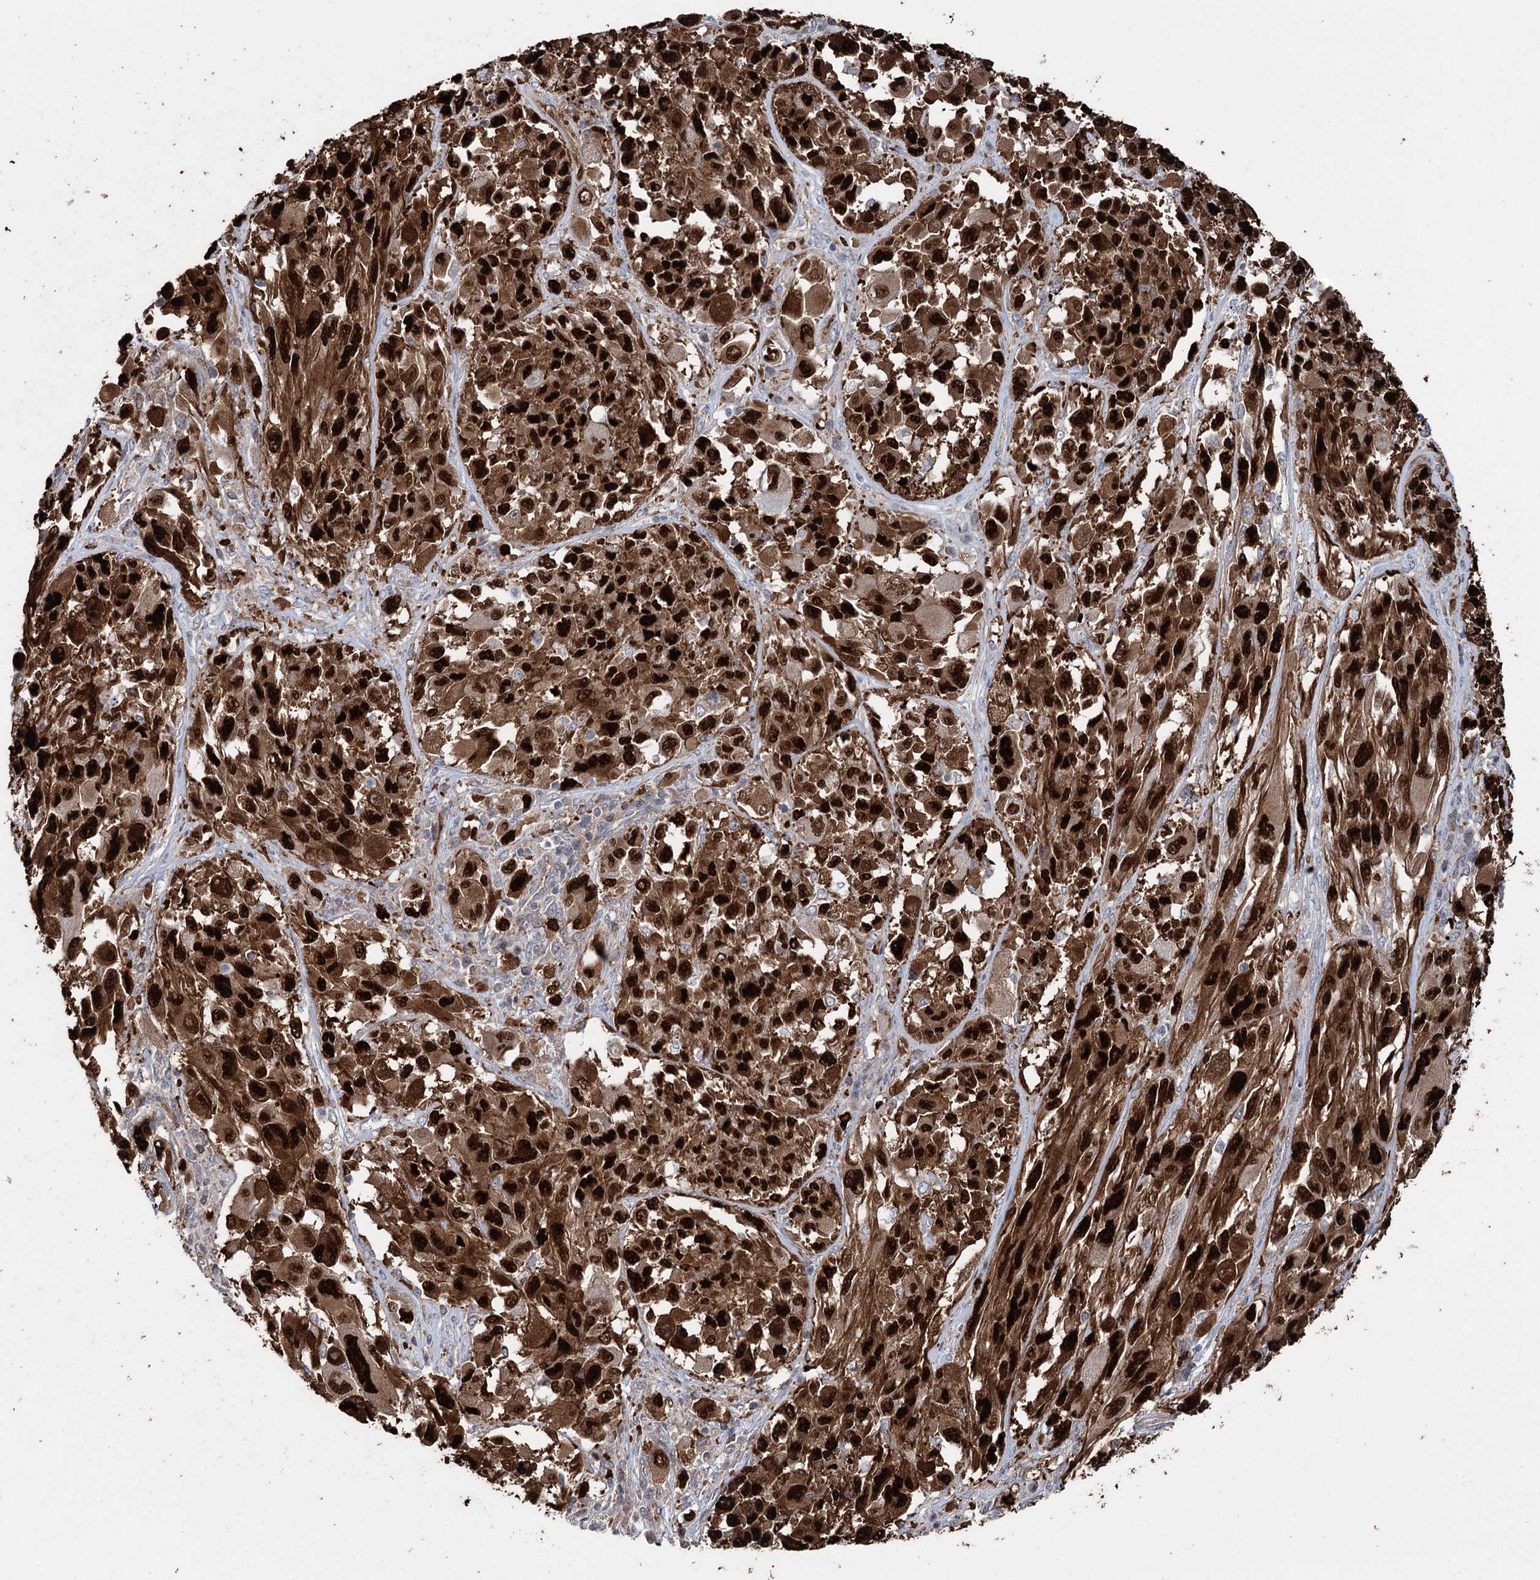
{"staining": {"intensity": "strong", "quantity": ">75%", "location": "cytoplasmic/membranous,nuclear"}, "tissue": "melanoma", "cell_type": "Tumor cells", "image_type": "cancer", "snomed": [{"axis": "morphology", "description": "Malignant melanoma, NOS"}, {"axis": "topography", "description": "Skin"}], "caption": "High-power microscopy captured an immunohistochemistry (IHC) image of melanoma, revealing strong cytoplasmic/membranous and nuclear positivity in about >75% of tumor cells.", "gene": "STX6", "patient": {"sex": "female", "age": 91}}